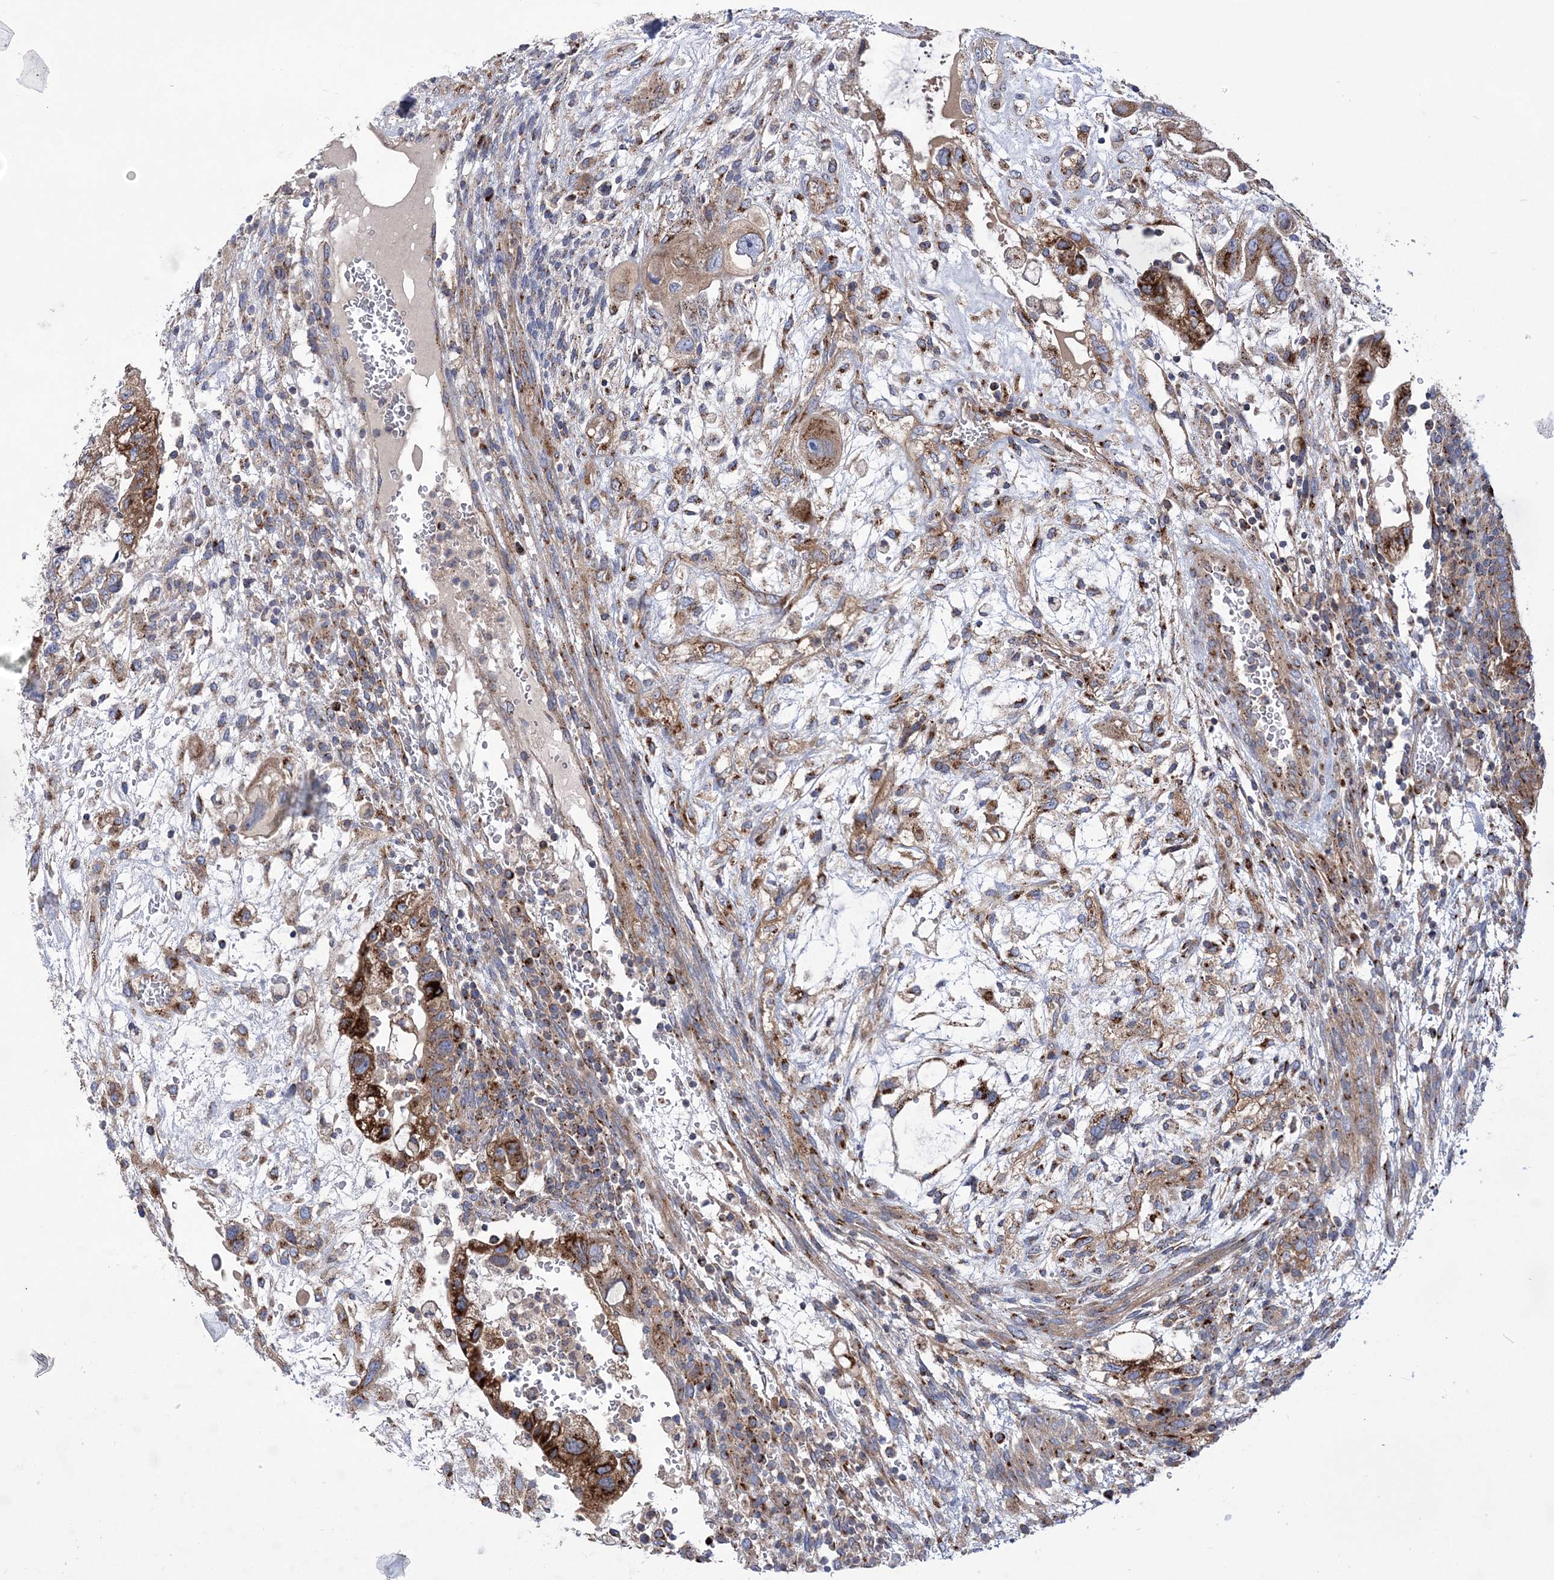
{"staining": {"intensity": "strong", "quantity": "25%-75%", "location": "cytoplasmic/membranous"}, "tissue": "testis cancer", "cell_type": "Tumor cells", "image_type": "cancer", "snomed": [{"axis": "morphology", "description": "Carcinoma, Embryonal, NOS"}, {"axis": "topography", "description": "Testis"}], "caption": "Embryonal carcinoma (testis) stained with IHC displays strong cytoplasmic/membranous positivity in approximately 25%-75% of tumor cells.", "gene": "COPB2", "patient": {"sex": "male", "age": 36}}